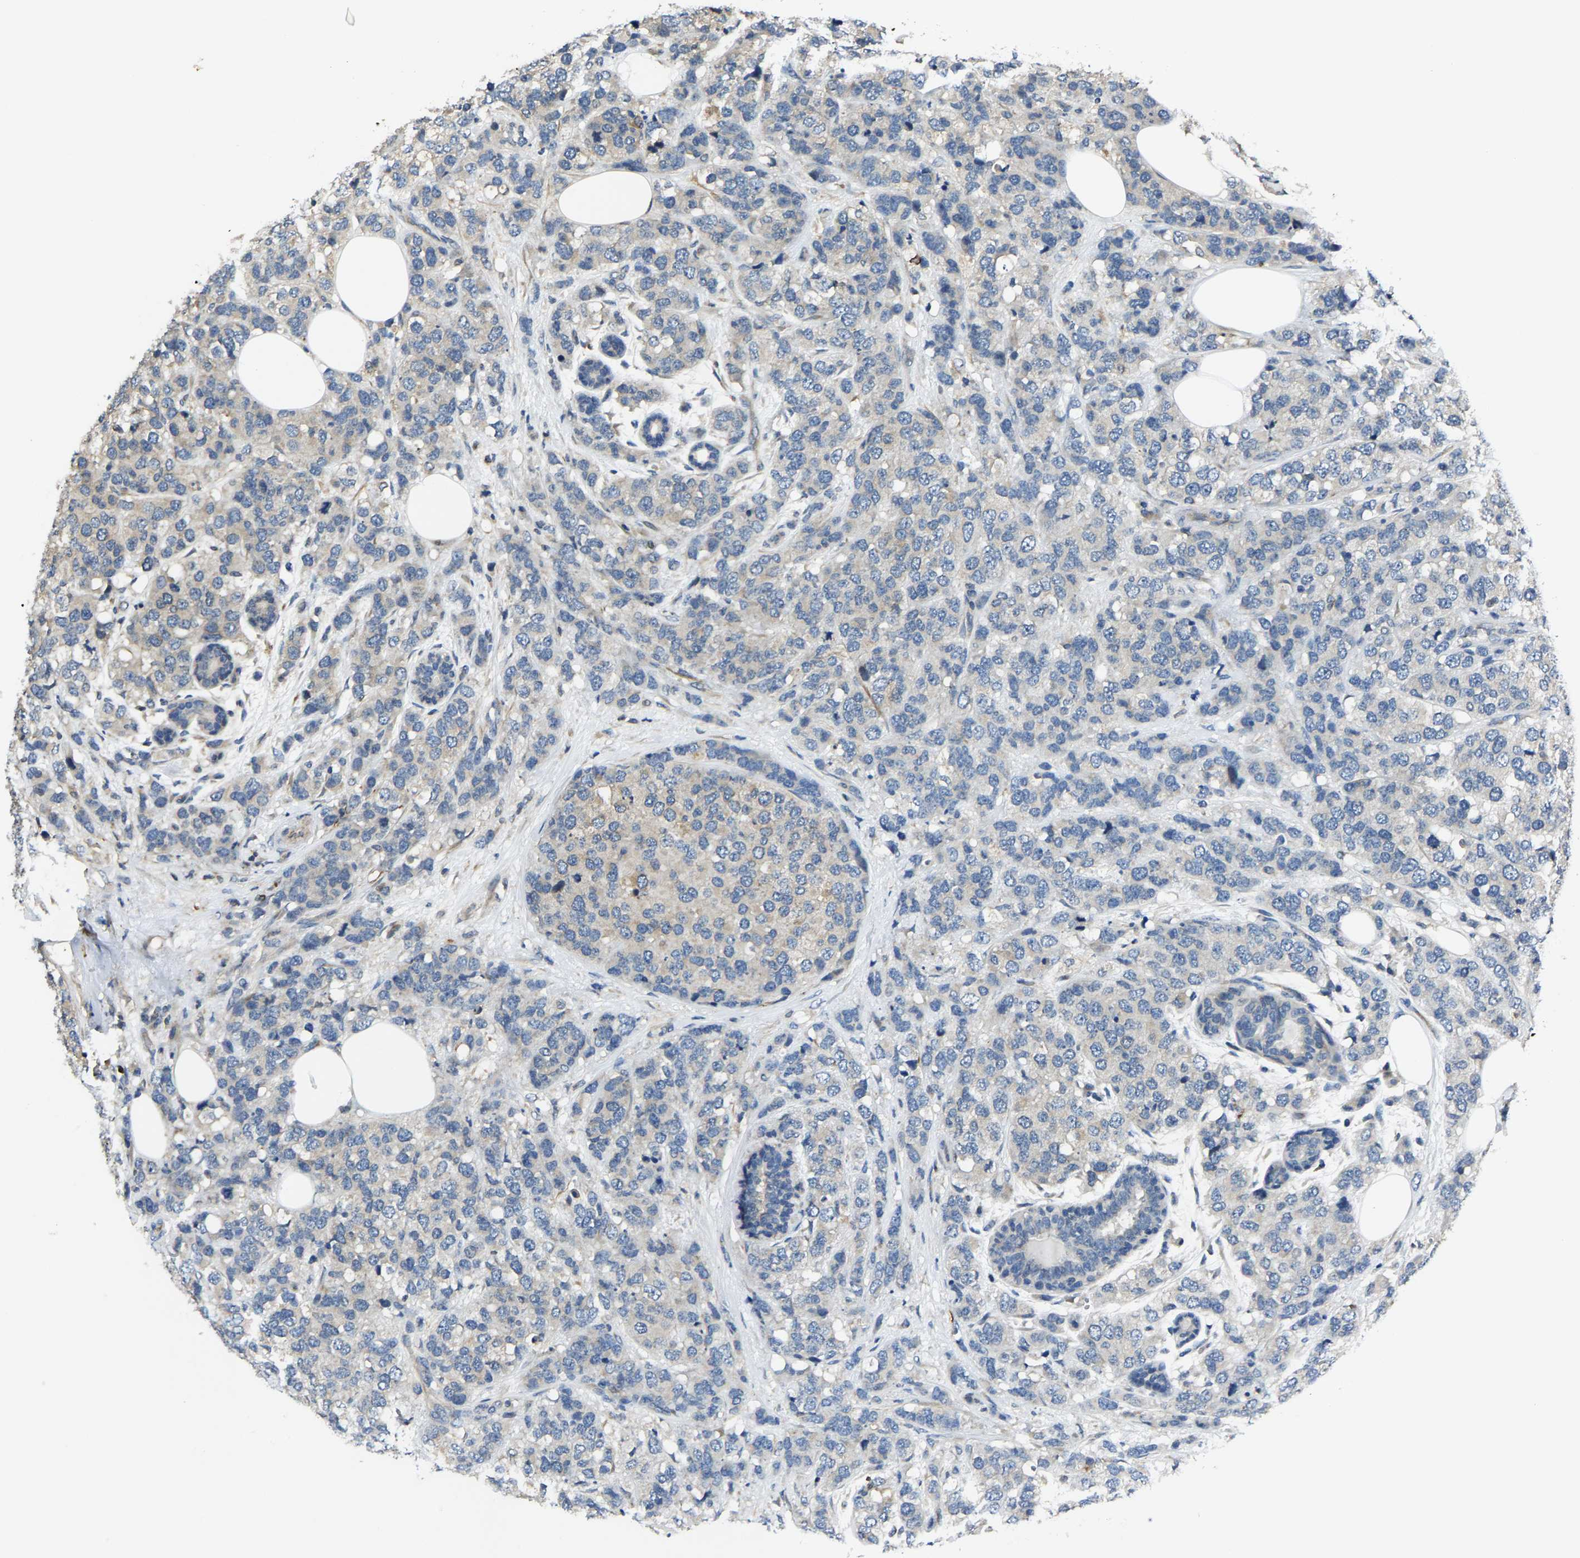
{"staining": {"intensity": "negative", "quantity": "none", "location": "none"}, "tissue": "breast cancer", "cell_type": "Tumor cells", "image_type": "cancer", "snomed": [{"axis": "morphology", "description": "Lobular carcinoma"}, {"axis": "topography", "description": "Breast"}], "caption": "The immunohistochemistry photomicrograph has no significant positivity in tumor cells of breast lobular carcinoma tissue.", "gene": "AGBL3", "patient": {"sex": "female", "age": 59}}